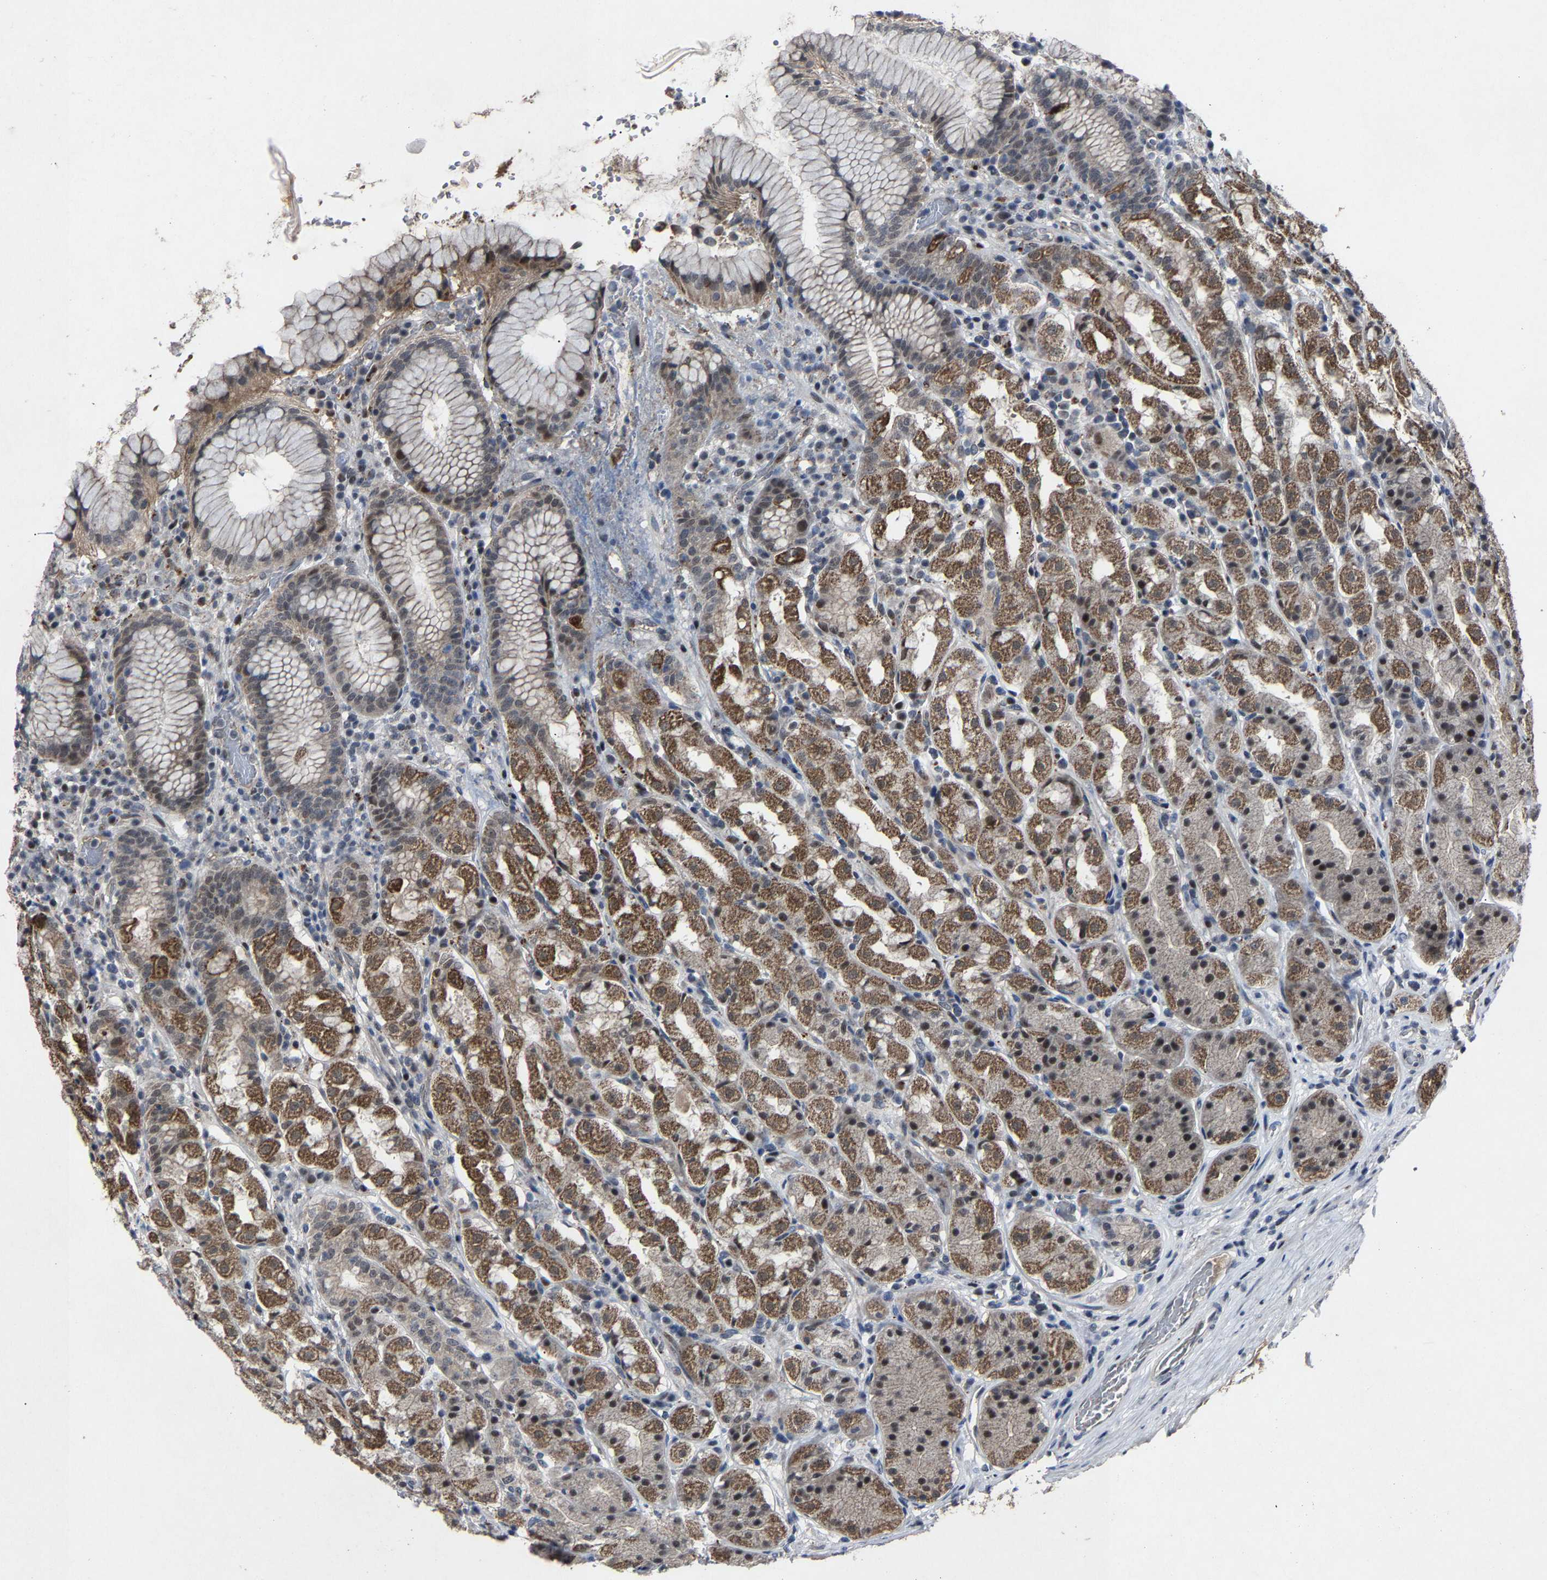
{"staining": {"intensity": "moderate", "quantity": ">75%", "location": "cytoplasmic/membranous,nuclear"}, "tissue": "stomach", "cell_type": "Glandular cells", "image_type": "normal", "snomed": [{"axis": "morphology", "description": "Normal tissue, NOS"}, {"axis": "topography", "description": "Stomach"}, {"axis": "topography", "description": "Stomach, lower"}], "caption": "Immunohistochemistry (IHC) photomicrograph of benign stomach: stomach stained using immunohistochemistry shows medium levels of moderate protein expression localized specifically in the cytoplasmic/membranous,nuclear of glandular cells, appearing as a cytoplasmic/membranous,nuclear brown color.", "gene": "LSM8", "patient": {"sex": "female", "age": 56}}